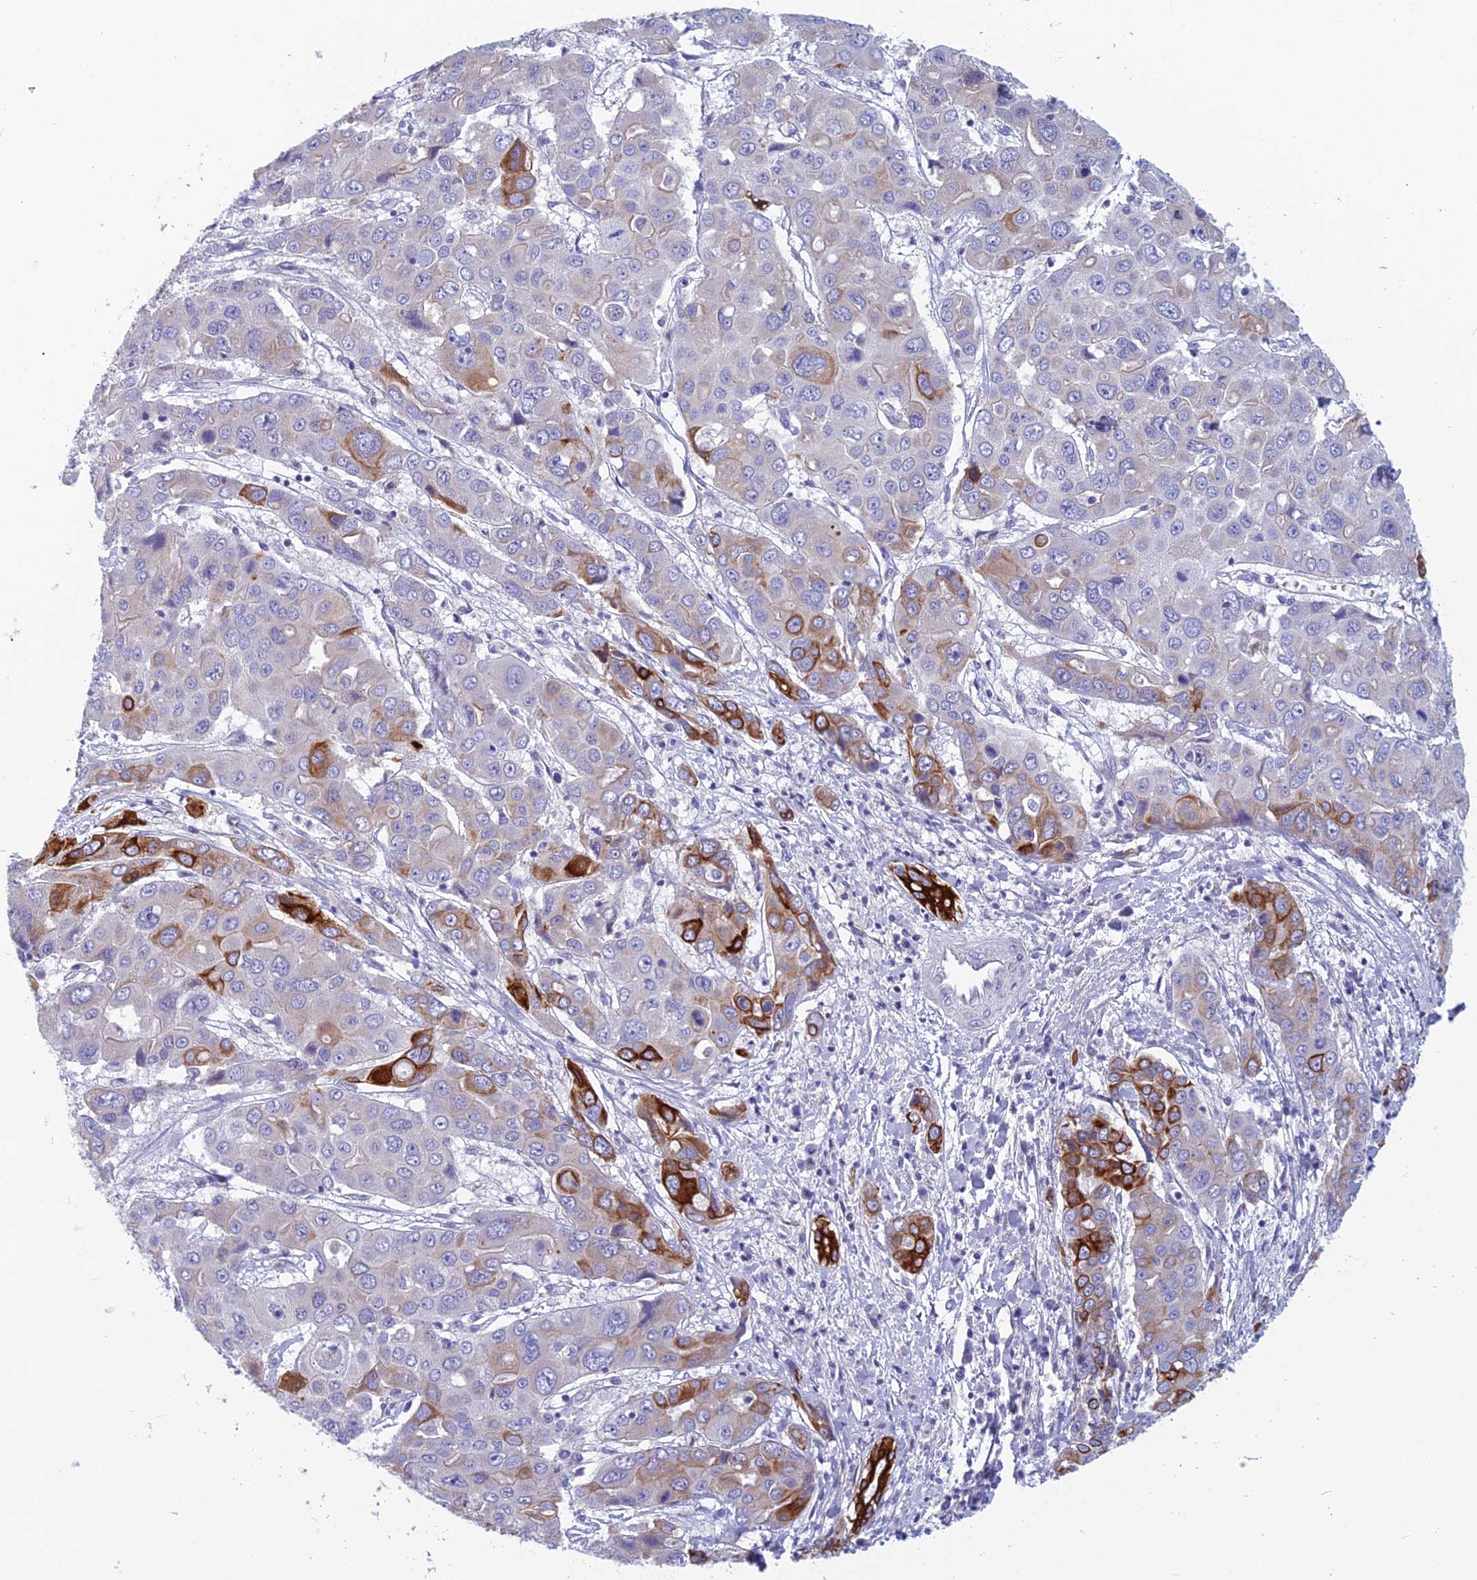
{"staining": {"intensity": "strong", "quantity": "<25%", "location": "cytoplasmic/membranous"}, "tissue": "liver cancer", "cell_type": "Tumor cells", "image_type": "cancer", "snomed": [{"axis": "morphology", "description": "Cholangiocarcinoma"}, {"axis": "topography", "description": "Liver"}], "caption": "This is a photomicrograph of immunohistochemistry staining of liver cancer, which shows strong positivity in the cytoplasmic/membranous of tumor cells.", "gene": "RBM41", "patient": {"sex": "male", "age": 67}}